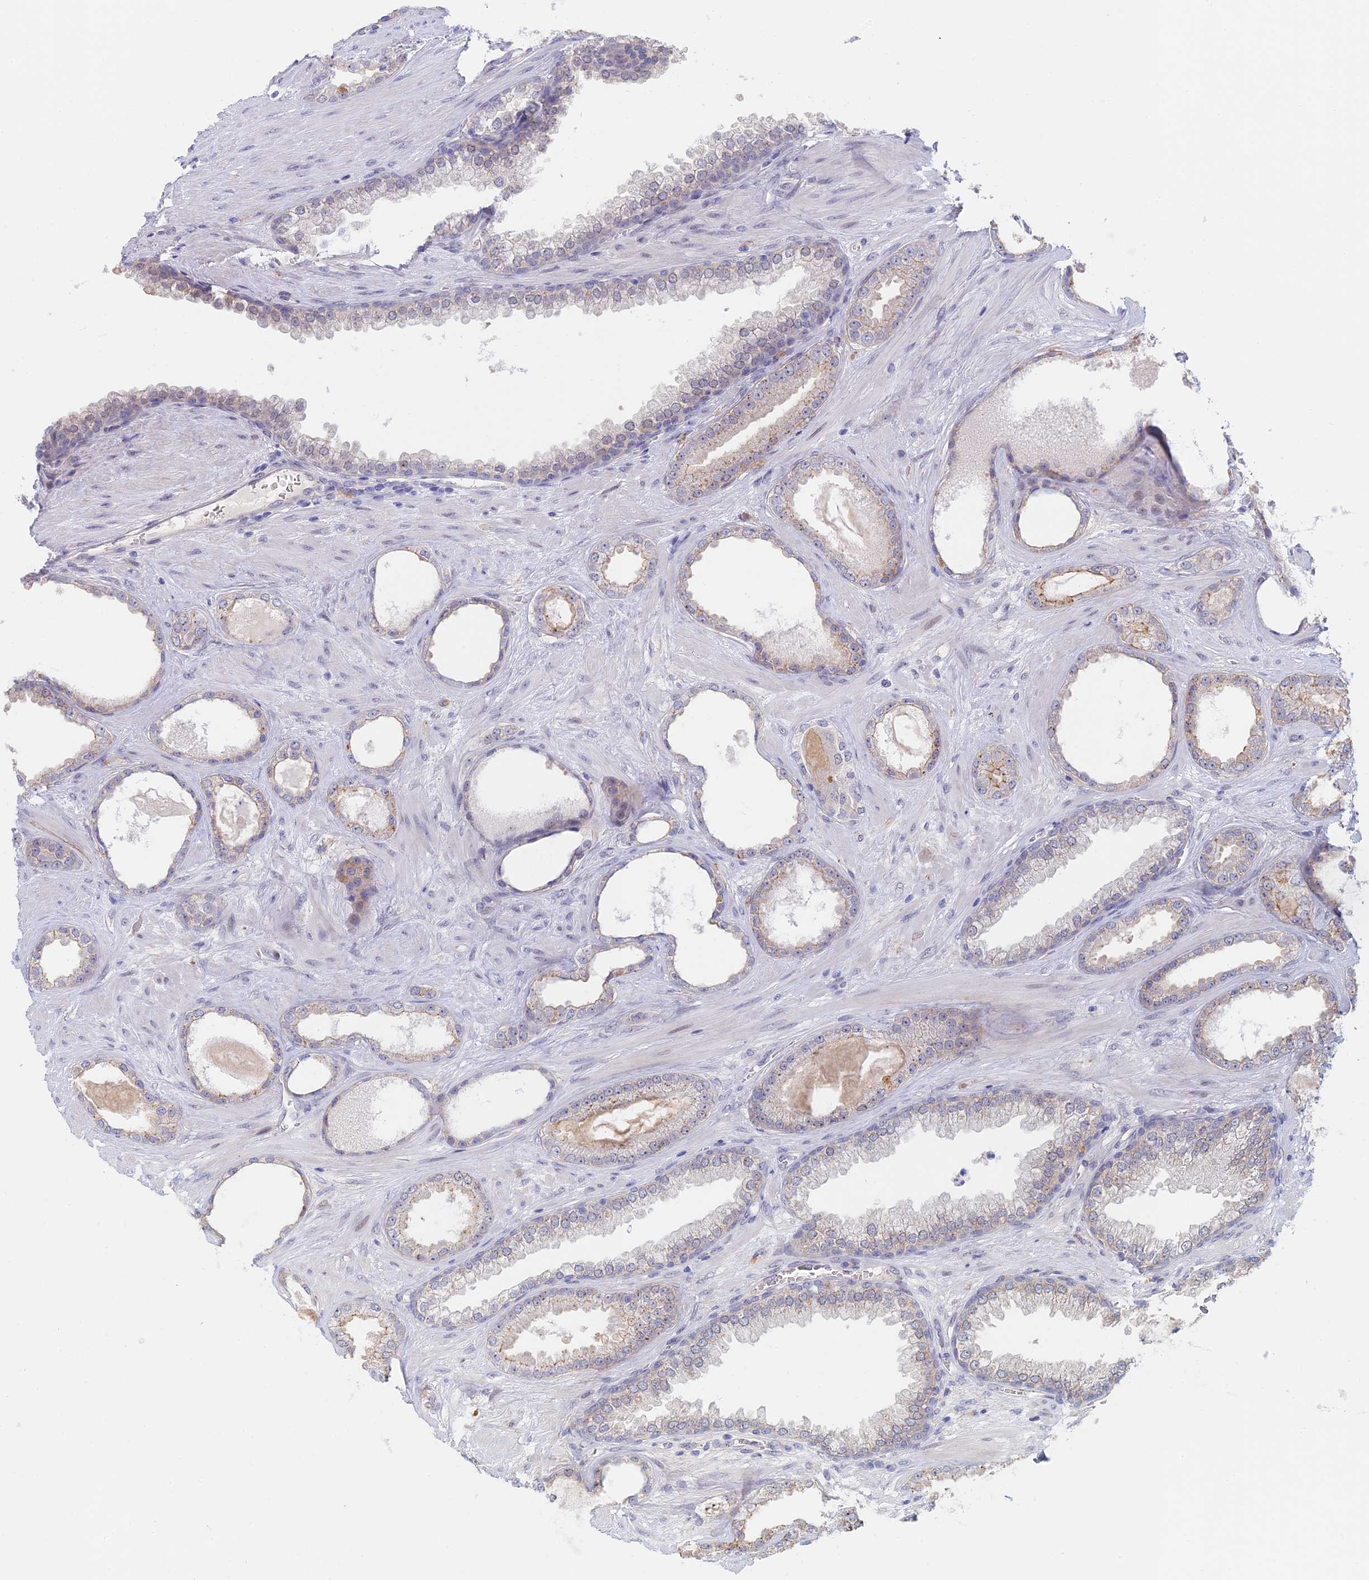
{"staining": {"intensity": "weak", "quantity": "<25%", "location": "cytoplasmic/membranous"}, "tissue": "prostate cancer", "cell_type": "Tumor cells", "image_type": "cancer", "snomed": [{"axis": "morphology", "description": "Adenocarcinoma, Low grade"}, {"axis": "topography", "description": "Prostate"}], "caption": "A high-resolution photomicrograph shows immunohistochemistry staining of prostate low-grade adenocarcinoma, which displays no significant expression in tumor cells. (Stains: DAB IHC with hematoxylin counter stain, Microscopy: brightfield microscopy at high magnification).", "gene": "ZUP1", "patient": {"sex": "male", "age": 57}}